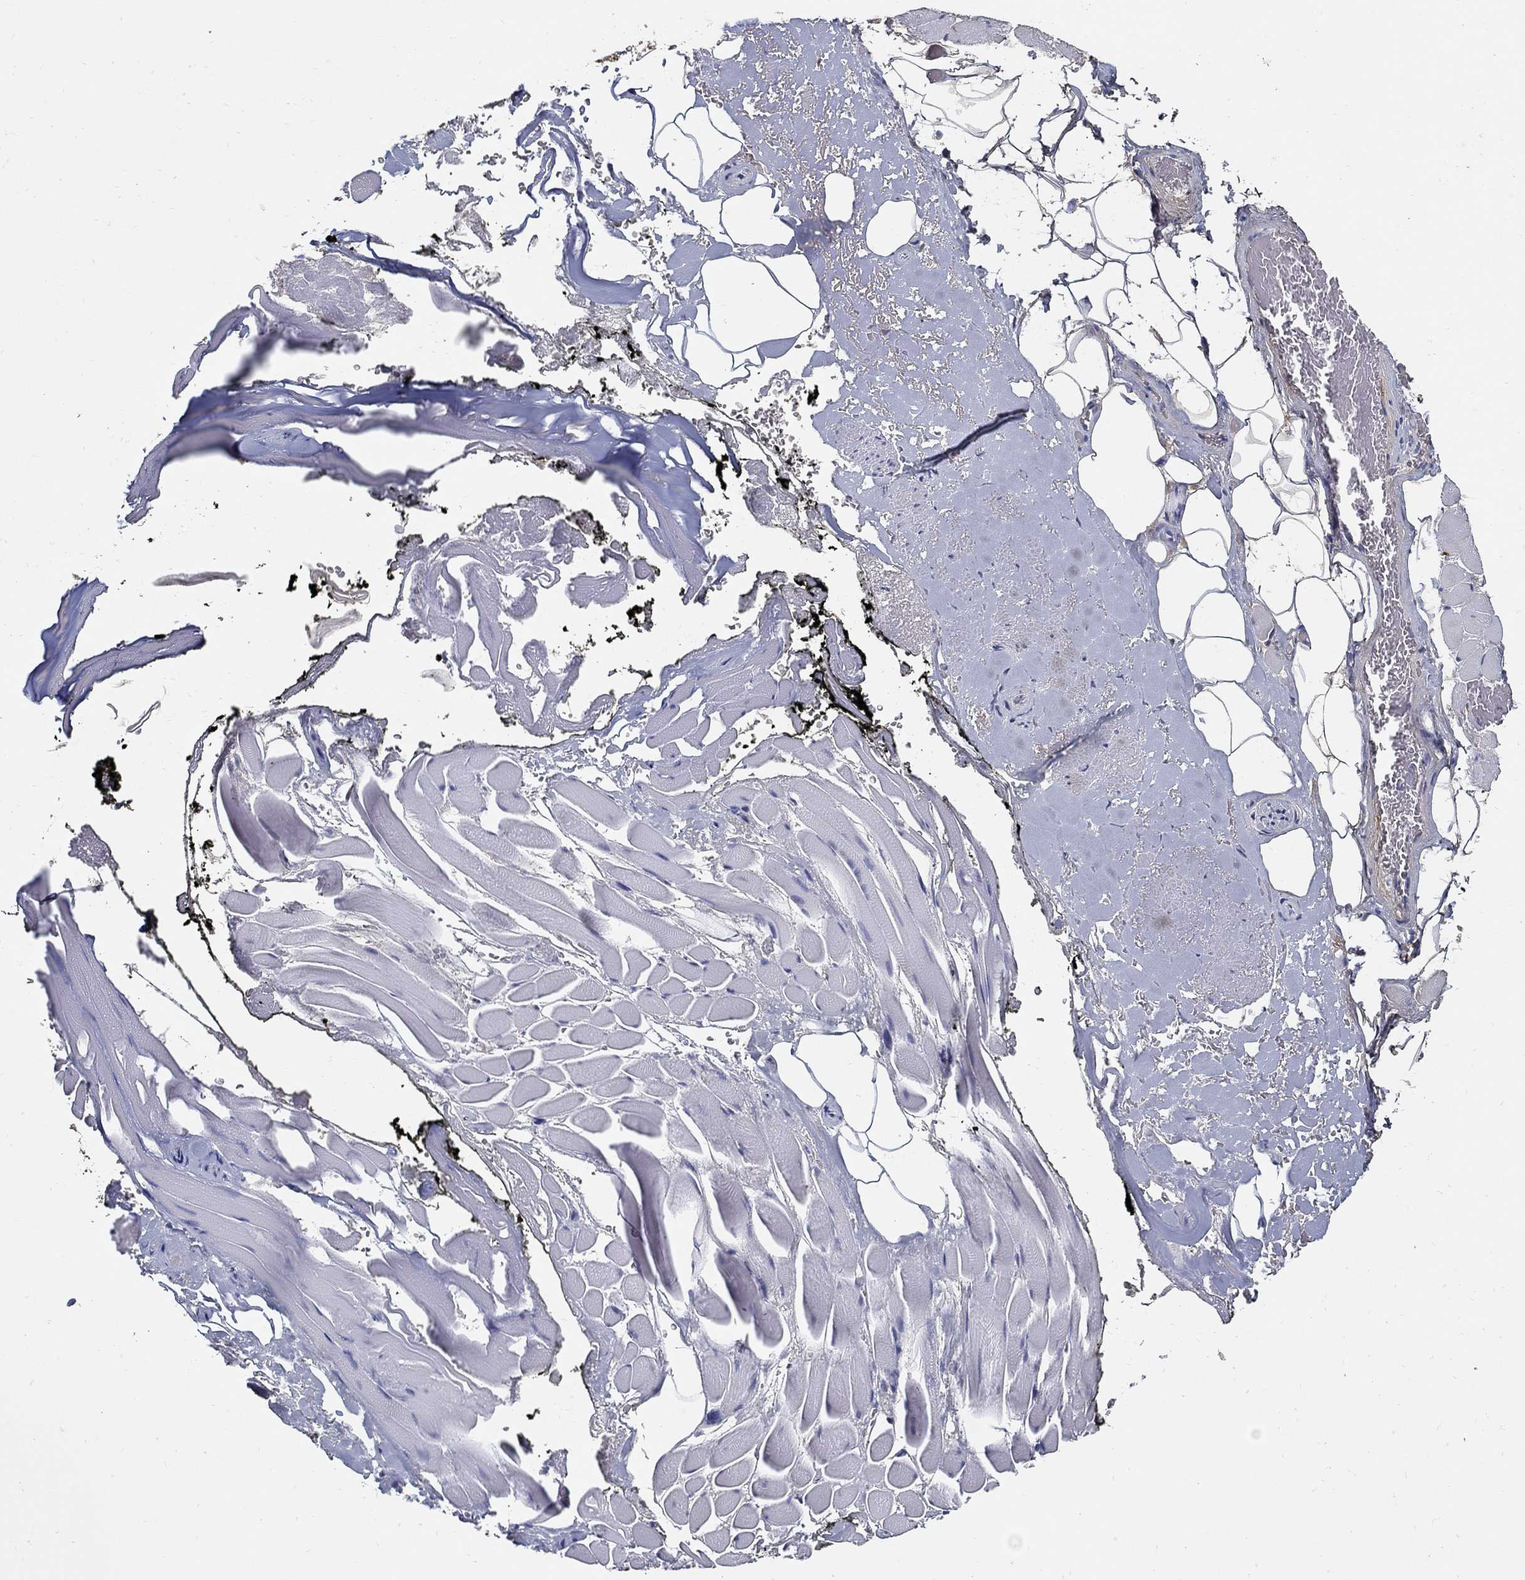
{"staining": {"intensity": "negative", "quantity": "none", "location": "none"}, "tissue": "adipose tissue", "cell_type": "Adipocytes", "image_type": "normal", "snomed": [{"axis": "morphology", "description": "Normal tissue, NOS"}, {"axis": "topography", "description": "Anal"}, {"axis": "topography", "description": "Peripheral nerve tissue"}], "caption": "The photomicrograph displays no significant expression in adipocytes of adipose tissue.", "gene": "TGFBI", "patient": {"sex": "male", "age": 53}}